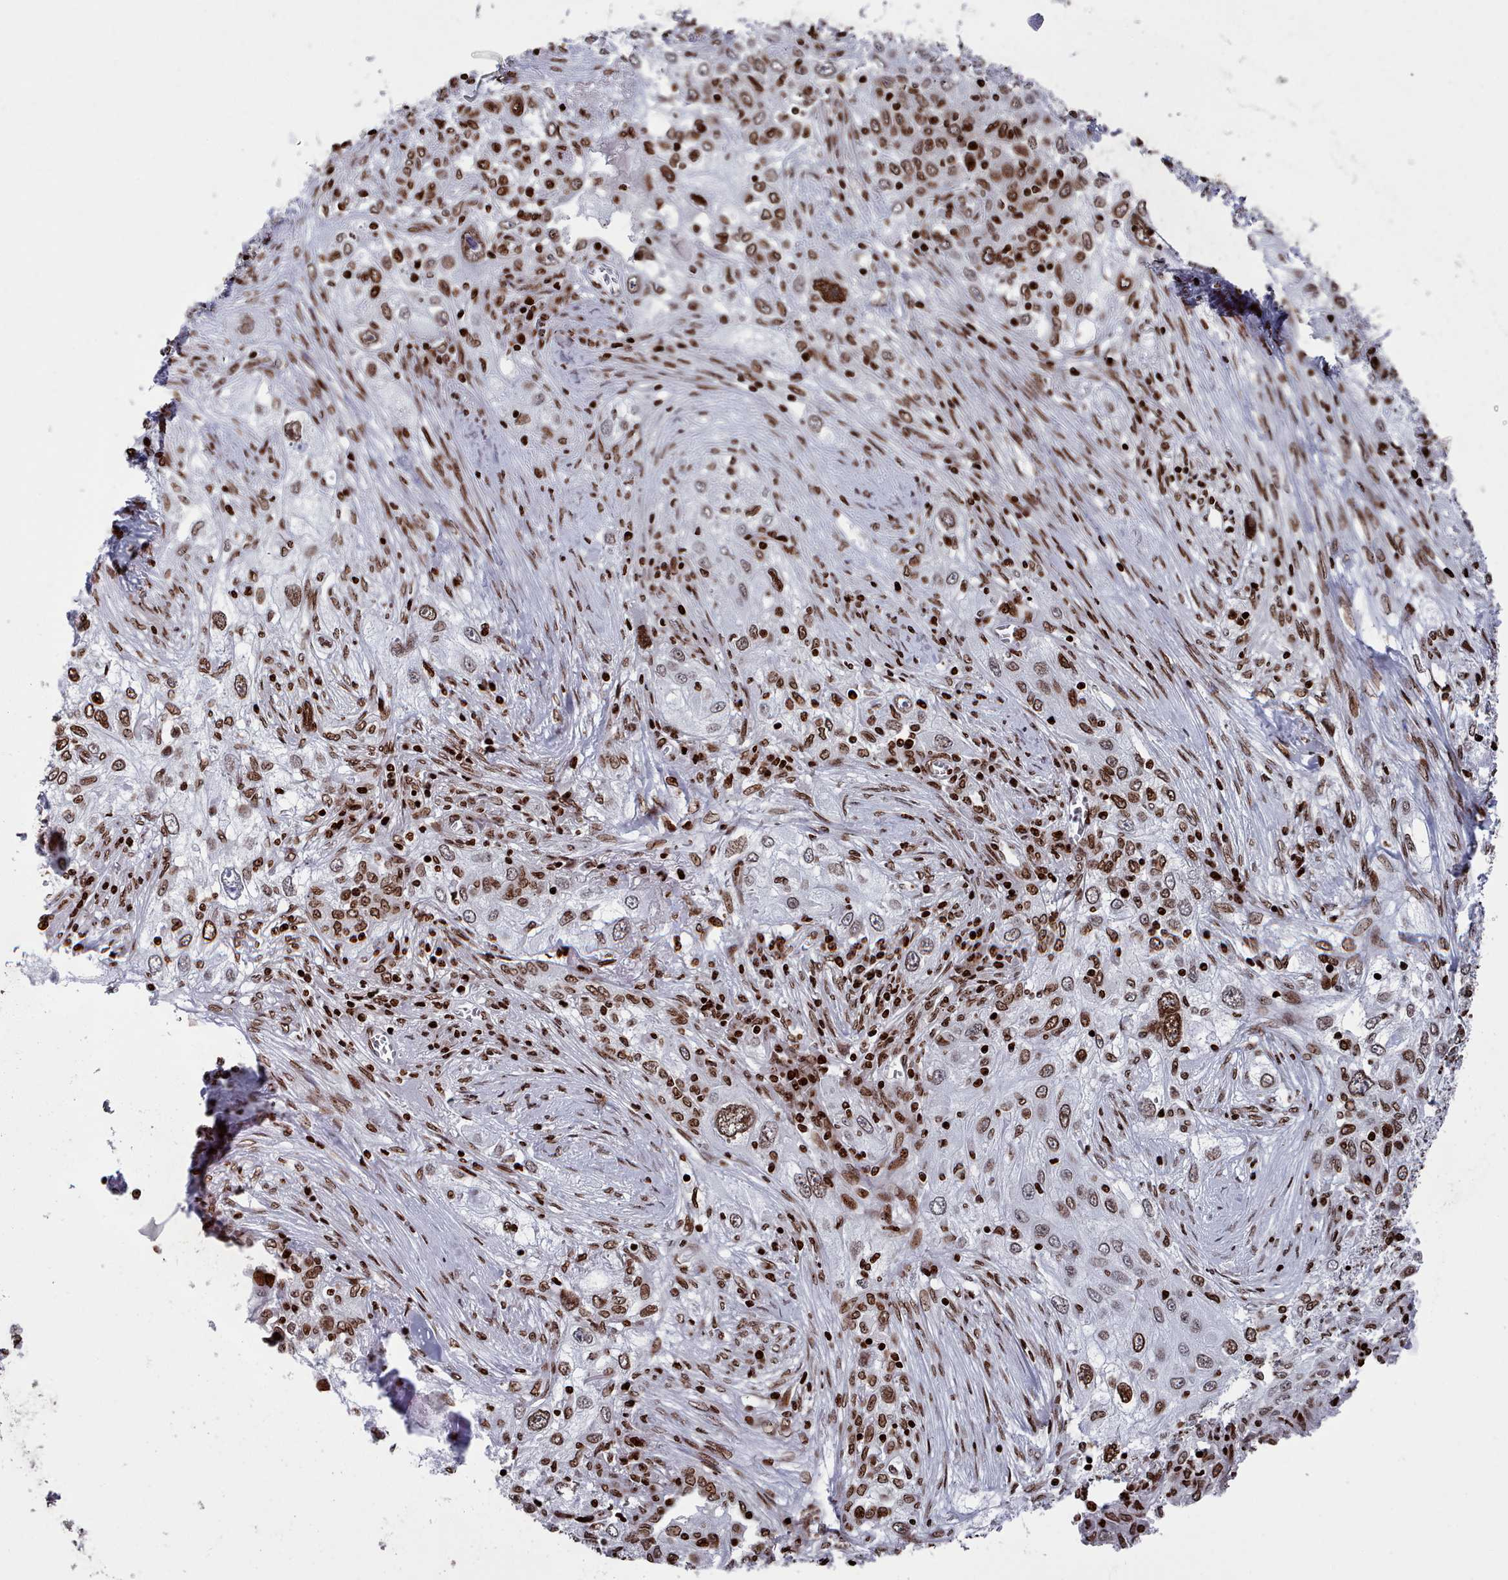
{"staining": {"intensity": "moderate", "quantity": ">75%", "location": "cytoplasmic/membranous,nuclear"}, "tissue": "lung cancer", "cell_type": "Tumor cells", "image_type": "cancer", "snomed": [{"axis": "morphology", "description": "Squamous cell carcinoma, NOS"}, {"axis": "topography", "description": "Lung"}], "caption": "Human squamous cell carcinoma (lung) stained for a protein (brown) reveals moderate cytoplasmic/membranous and nuclear positive positivity in approximately >75% of tumor cells.", "gene": "PCDHB12", "patient": {"sex": "female", "age": 69}}